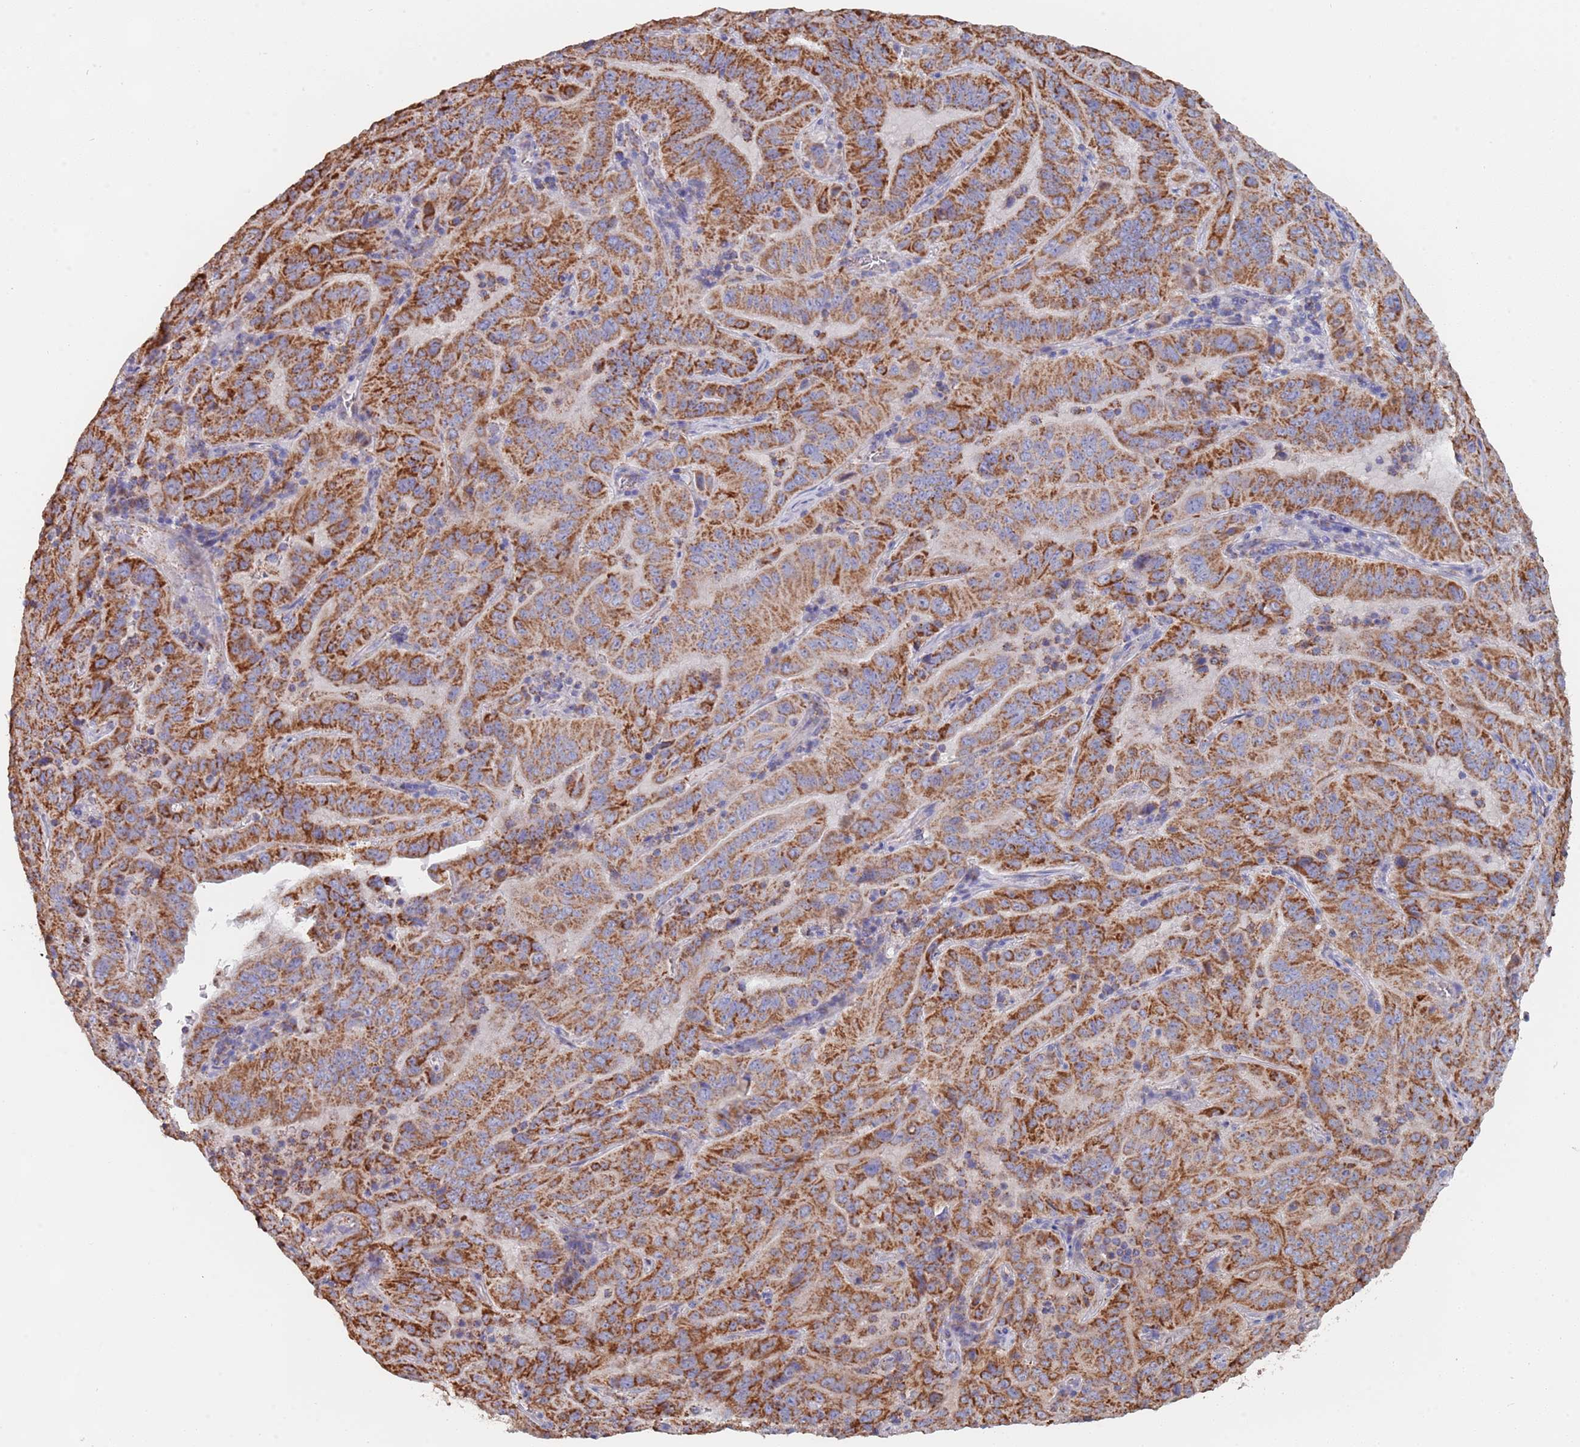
{"staining": {"intensity": "strong", "quantity": ">75%", "location": "cytoplasmic/membranous"}, "tissue": "pancreatic cancer", "cell_type": "Tumor cells", "image_type": "cancer", "snomed": [{"axis": "morphology", "description": "Adenocarcinoma, NOS"}, {"axis": "topography", "description": "Pancreas"}], "caption": "A photomicrograph of human pancreatic cancer stained for a protein reveals strong cytoplasmic/membranous brown staining in tumor cells.", "gene": "PGP", "patient": {"sex": "male", "age": 63}}